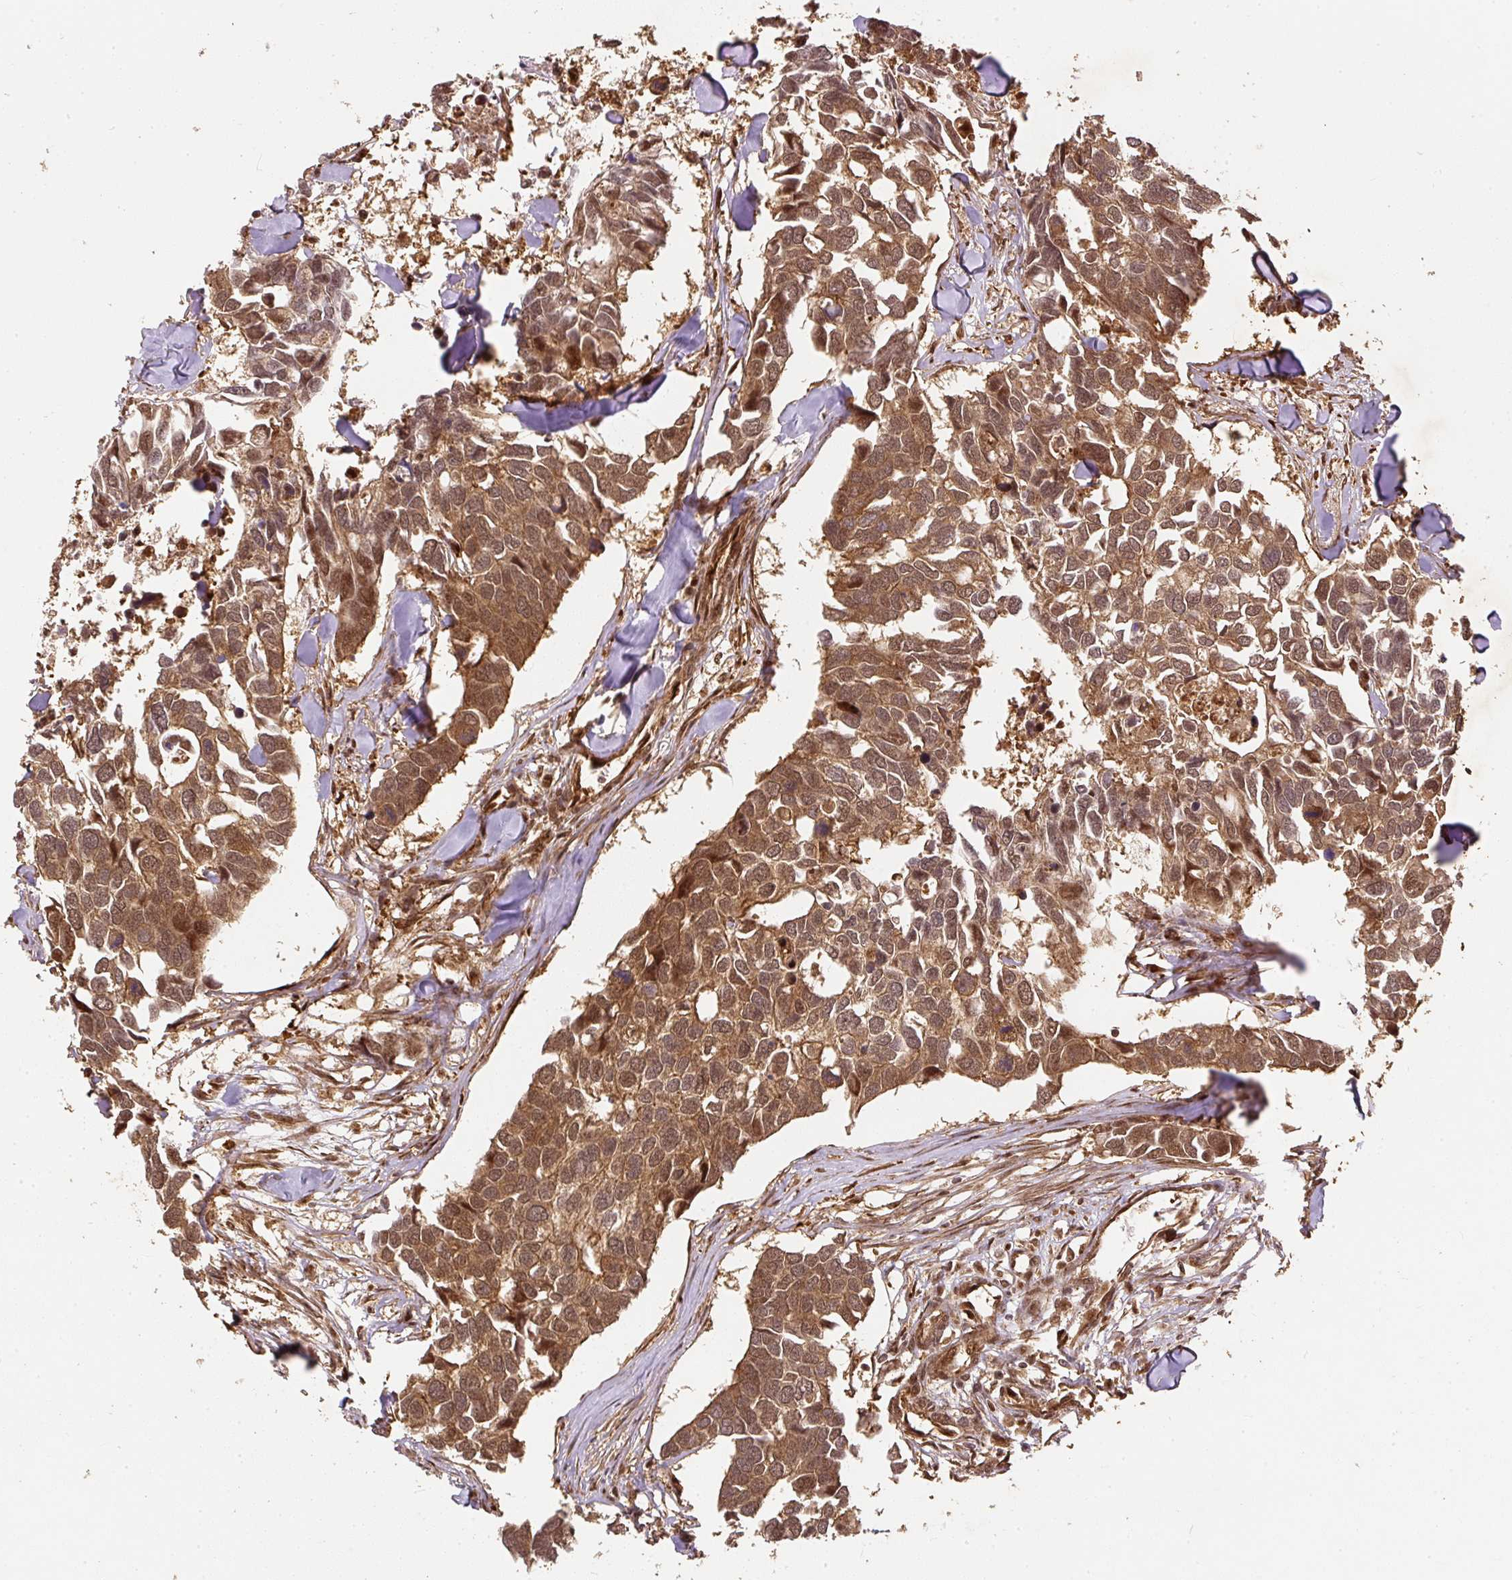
{"staining": {"intensity": "moderate", "quantity": ">75%", "location": "cytoplasmic/membranous,nuclear"}, "tissue": "breast cancer", "cell_type": "Tumor cells", "image_type": "cancer", "snomed": [{"axis": "morphology", "description": "Duct carcinoma"}, {"axis": "topography", "description": "Breast"}], "caption": "Moderate cytoplasmic/membranous and nuclear positivity for a protein is appreciated in approximately >75% of tumor cells of breast cancer using IHC.", "gene": "PSMD1", "patient": {"sex": "female", "age": 83}}